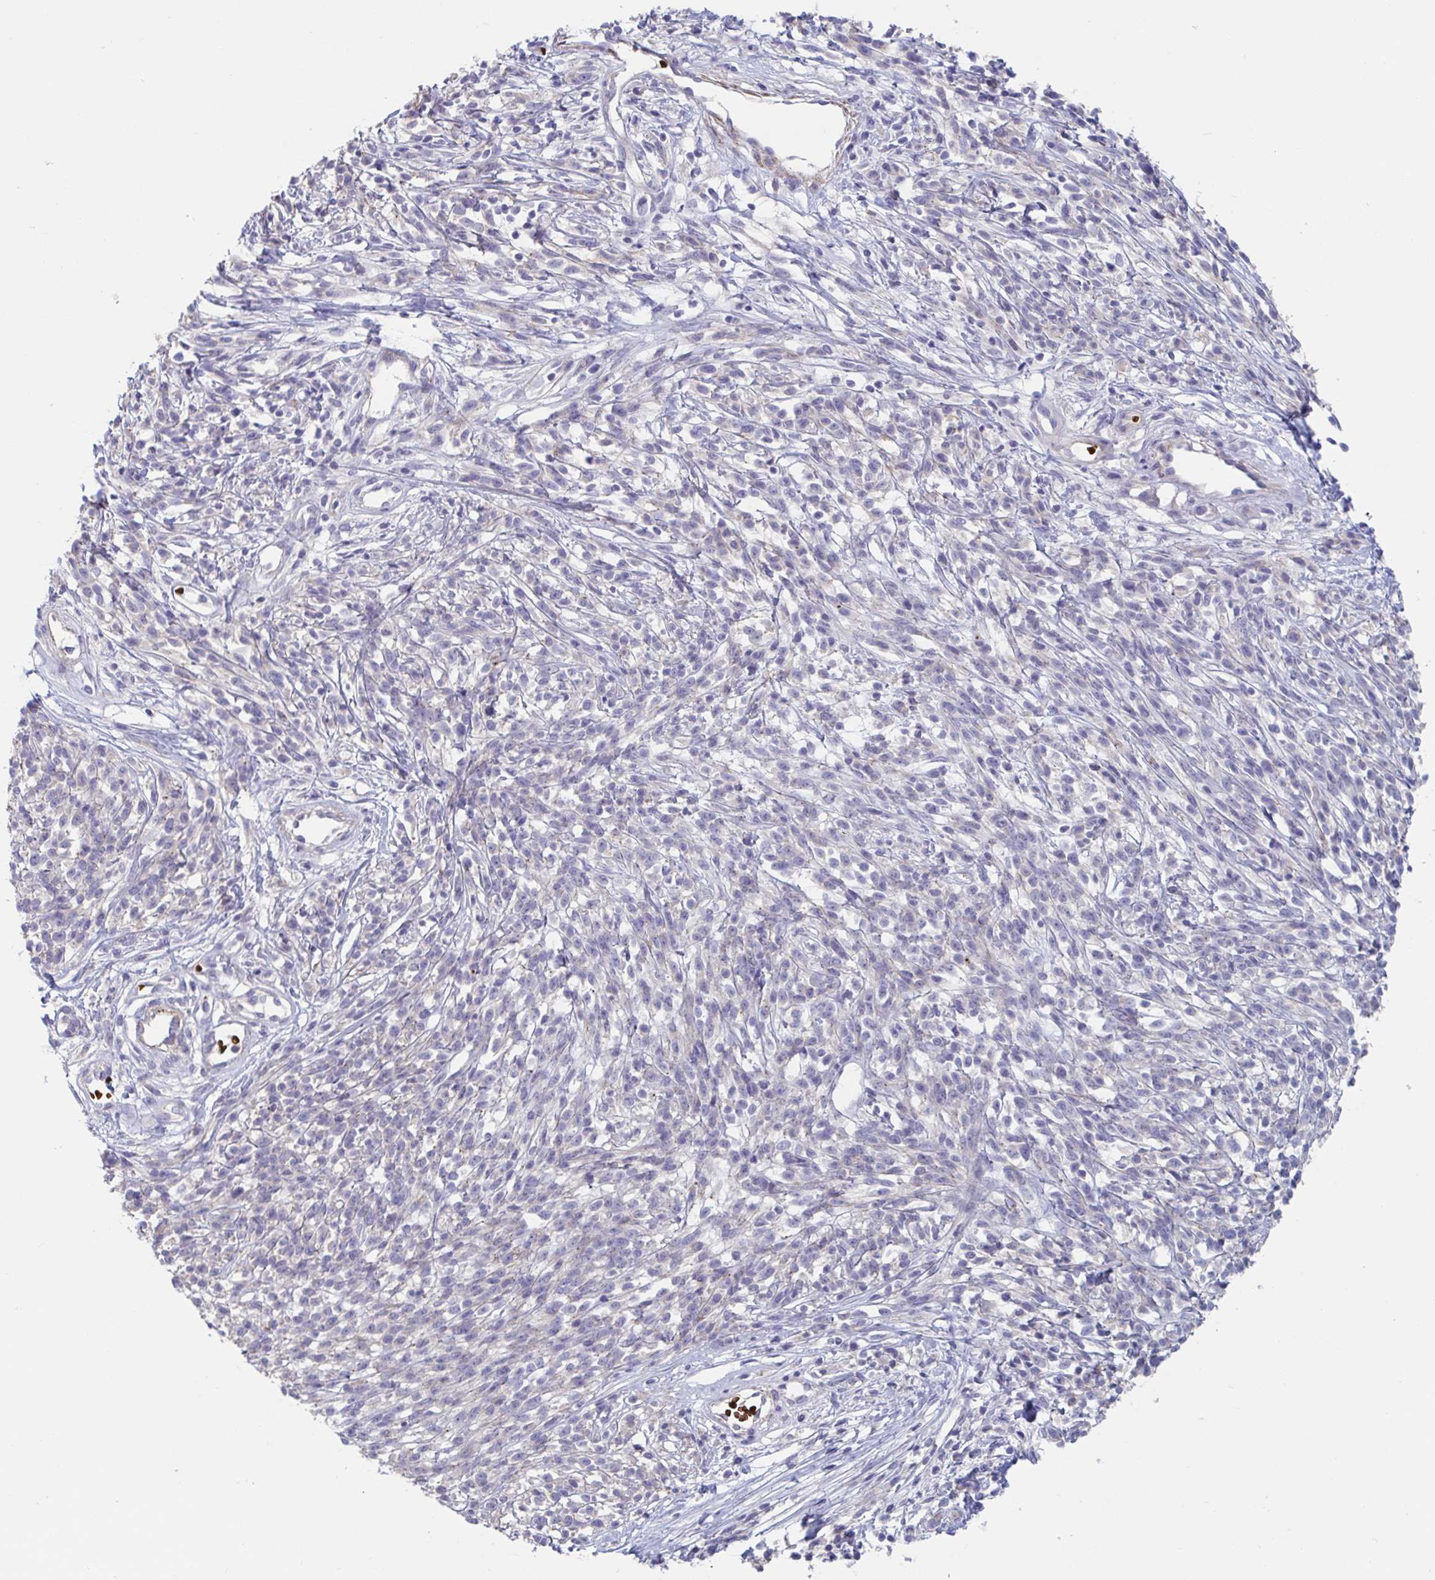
{"staining": {"intensity": "negative", "quantity": "none", "location": "none"}, "tissue": "melanoma", "cell_type": "Tumor cells", "image_type": "cancer", "snomed": [{"axis": "morphology", "description": "Malignant melanoma, NOS"}, {"axis": "topography", "description": "Skin"}, {"axis": "topography", "description": "Skin of trunk"}], "caption": "High power microscopy histopathology image of an immunohistochemistry (IHC) histopathology image of malignant melanoma, revealing no significant positivity in tumor cells.", "gene": "TTC30B", "patient": {"sex": "male", "age": 74}}